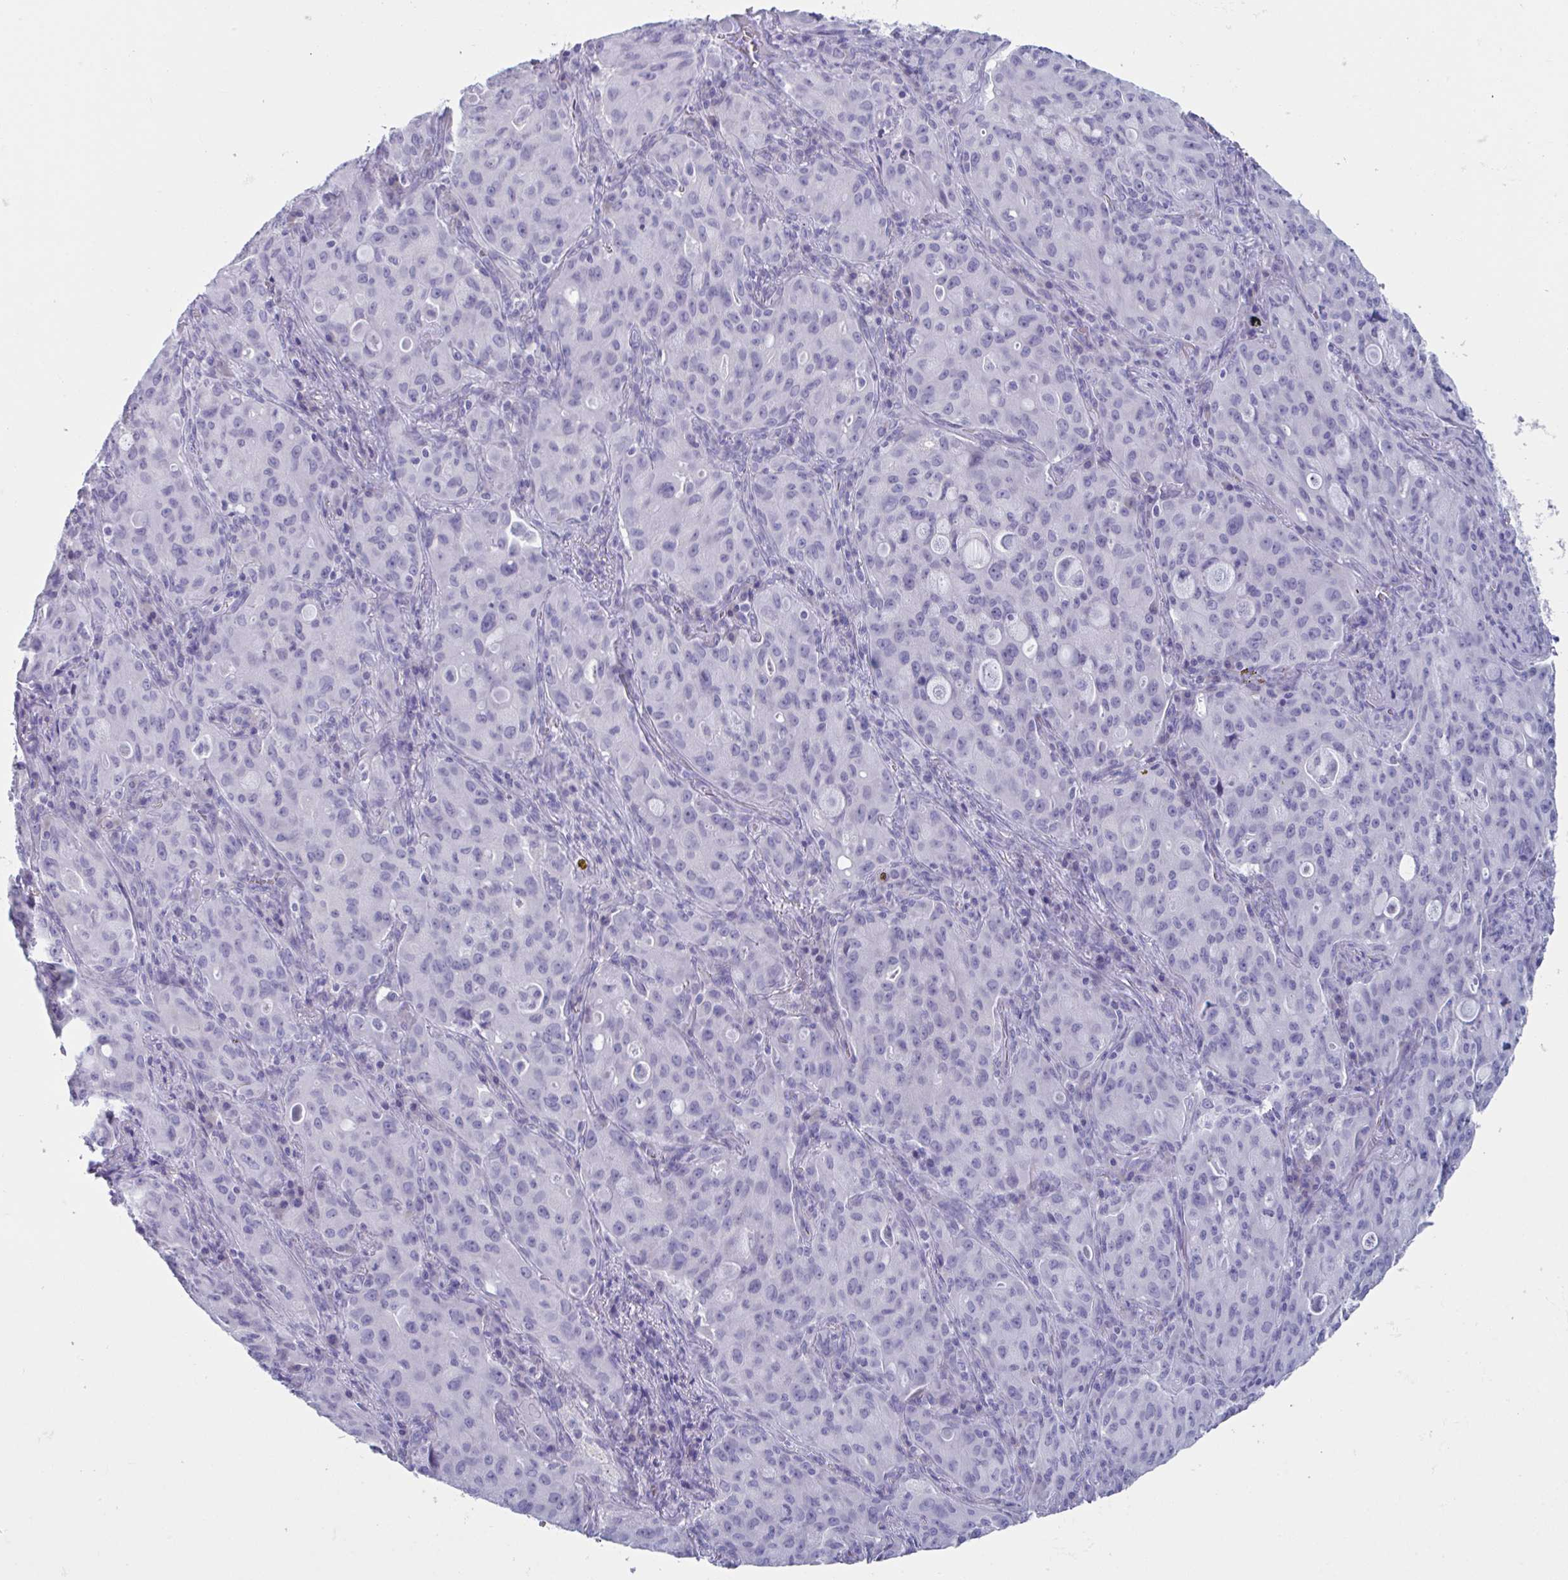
{"staining": {"intensity": "negative", "quantity": "none", "location": "none"}, "tissue": "lung cancer", "cell_type": "Tumor cells", "image_type": "cancer", "snomed": [{"axis": "morphology", "description": "Adenocarcinoma, NOS"}, {"axis": "topography", "description": "Lung"}], "caption": "This is an IHC micrograph of human lung adenocarcinoma. There is no staining in tumor cells.", "gene": "HSD11B2", "patient": {"sex": "female", "age": 44}}